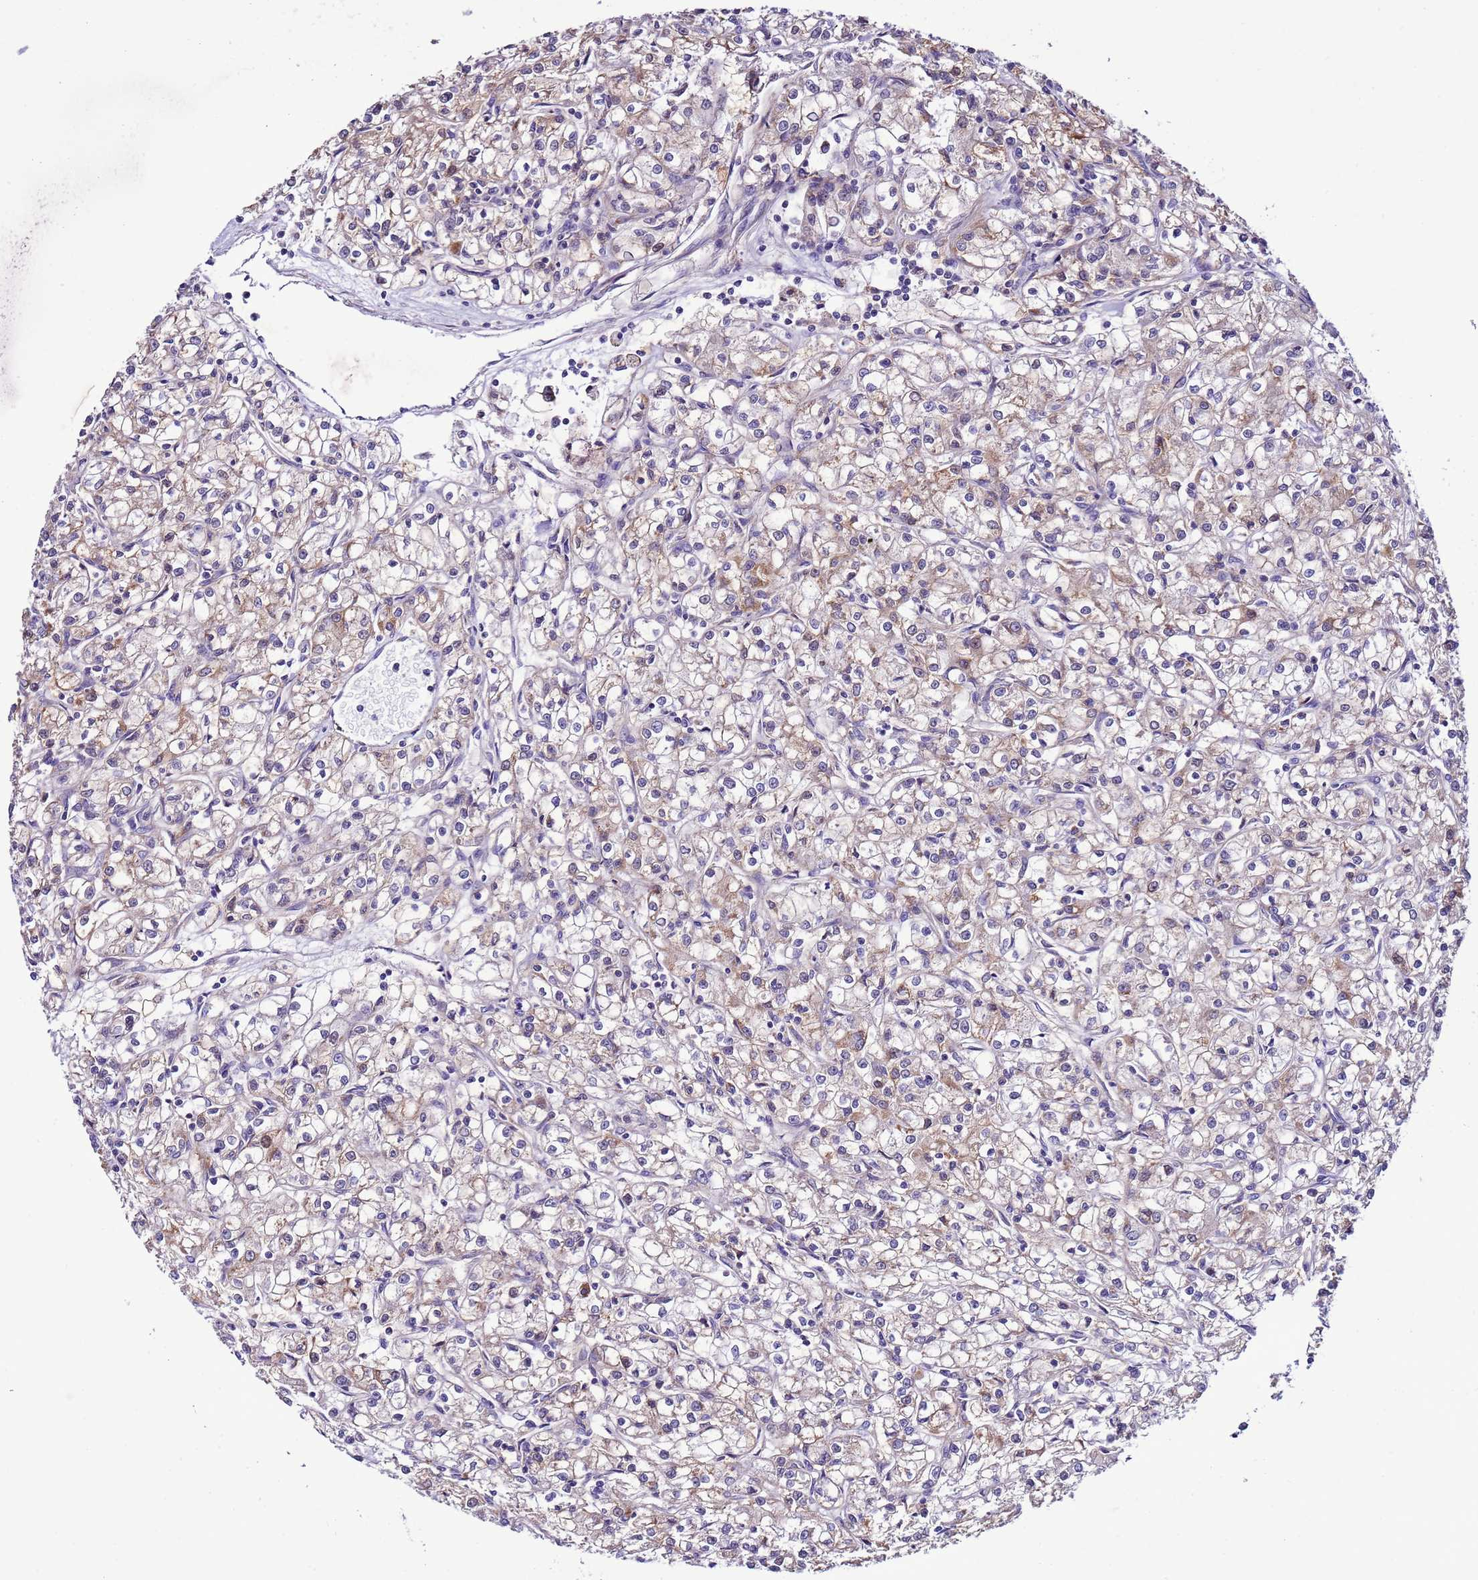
{"staining": {"intensity": "weak", "quantity": "25%-75%", "location": "cytoplasmic/membranous"}, "tissue": "renal cancer", "cell_type": "Tumor cells", "image_type": "cancer", "snomed": [{"axis": "morphology", "description": "Adenocarcinoma, NOS"}, {"axis": "topography", "description": "Kidney"}], "caption": "High-magnification brightfield microscopy of renal cancer stained with DAB (brown) and counterstained with hematoxylin (blue). tumor cells exhibit weak cytoplasmic/membranous staining is appreciated in approximately25%-75% of cells. Using DAB (brown) and hematoxylin (blue) stains, captured at high magnification using brightfield microscopy.", "gene": "UEVLD", "patient": {"sex": "female", "age": 59}}